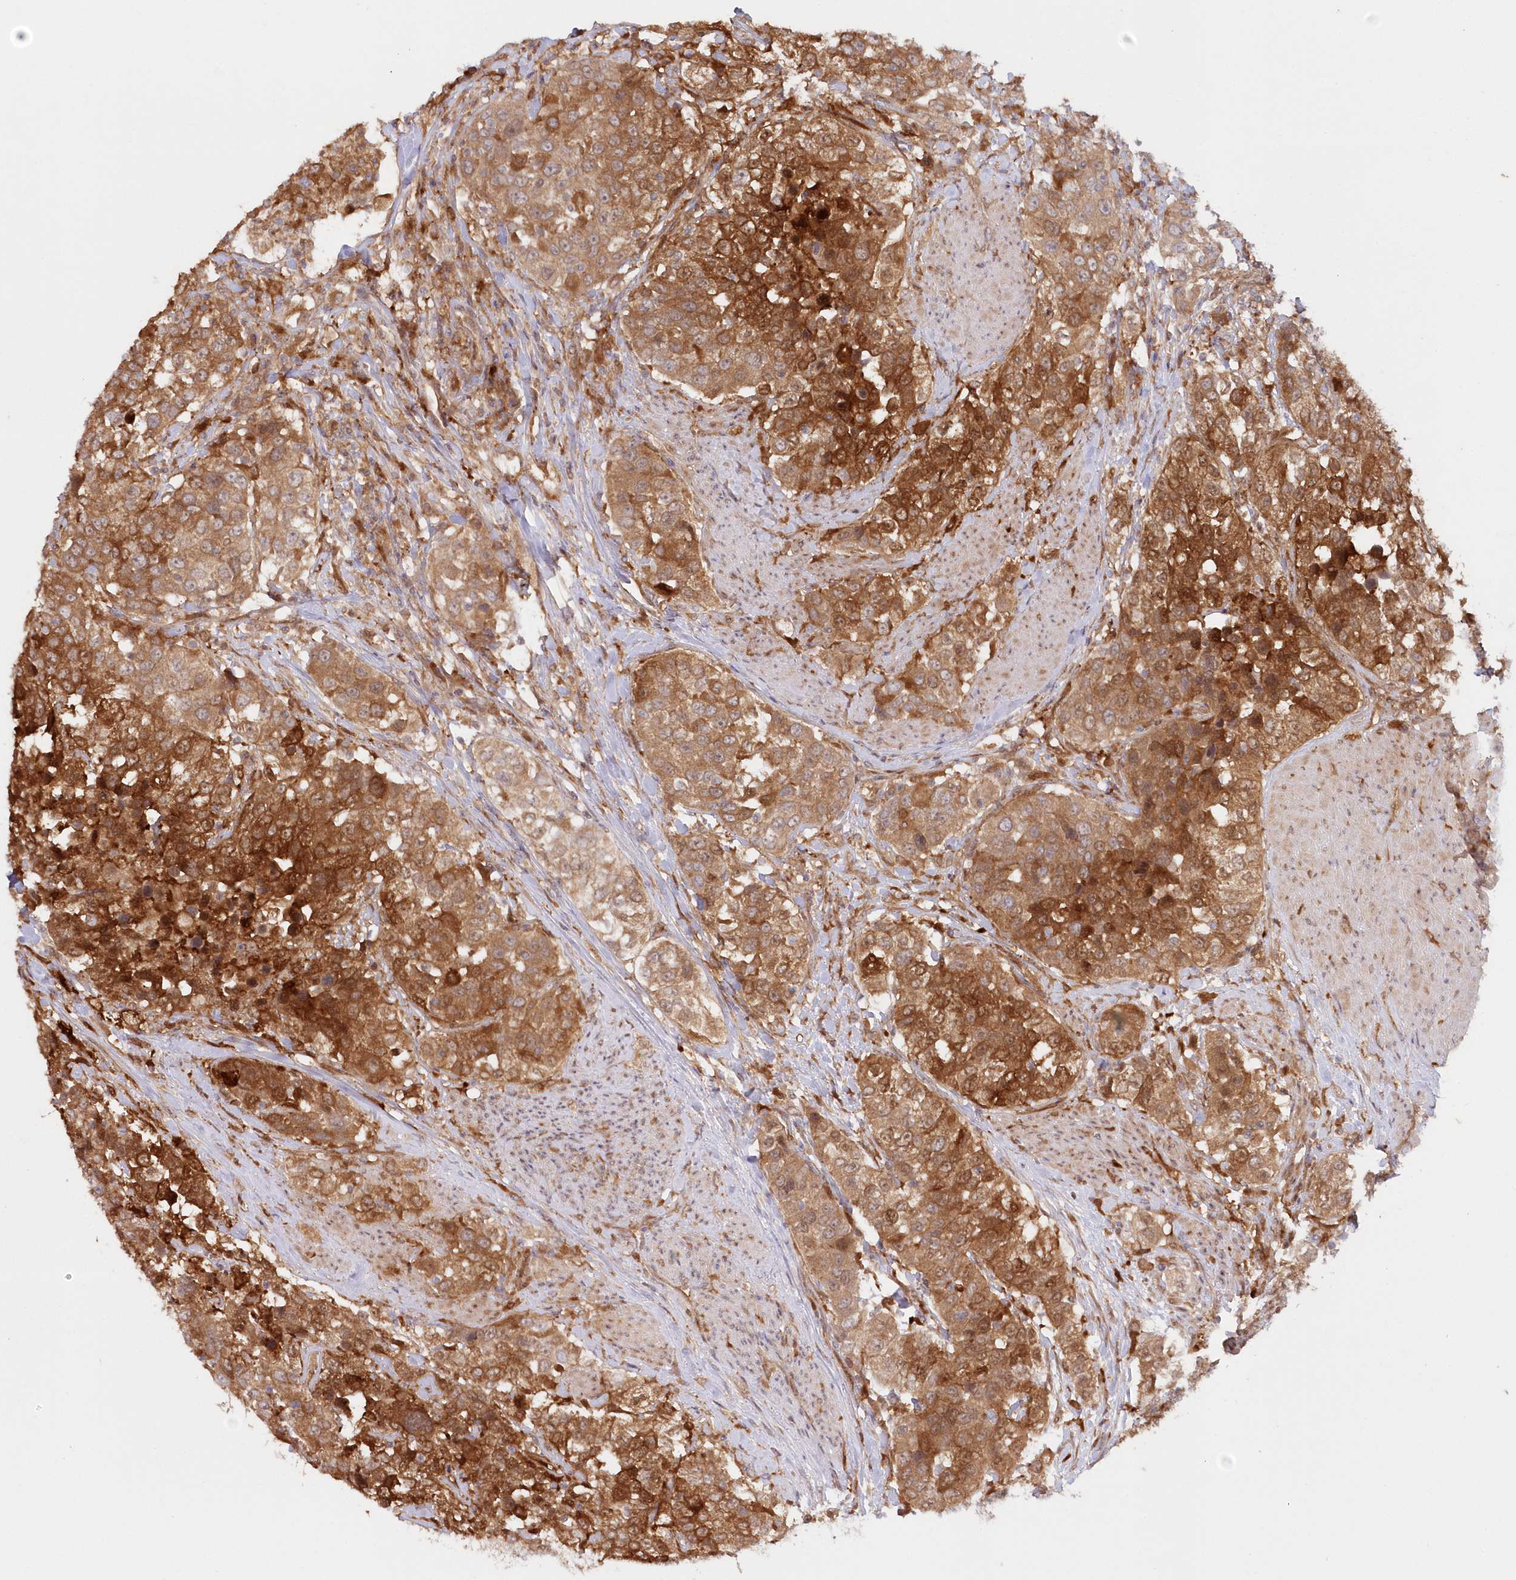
{"staining": {"intensity": "moderate", "quantity": ">75%", "location": "cytoplasmic/membranous"}, "tissue": "urothelial cancer", "cell_type": "Tumor cells", "image_type": "cancer", "snomed": [{"axis": "morphology", "description": "Urothelial carcinoma, High grade"}, {"axis": "topography", "description": "Urinary bladder"}], "caption": "There is medium levels of moderate cytoplasmic/membranous staining in tumor cells of high-grade urothelial carcinoma, as demonstrated by immunohistochemical staining (brown color).", "gene": "GBE1", "patient": {"sex": "female", "age": 80}}